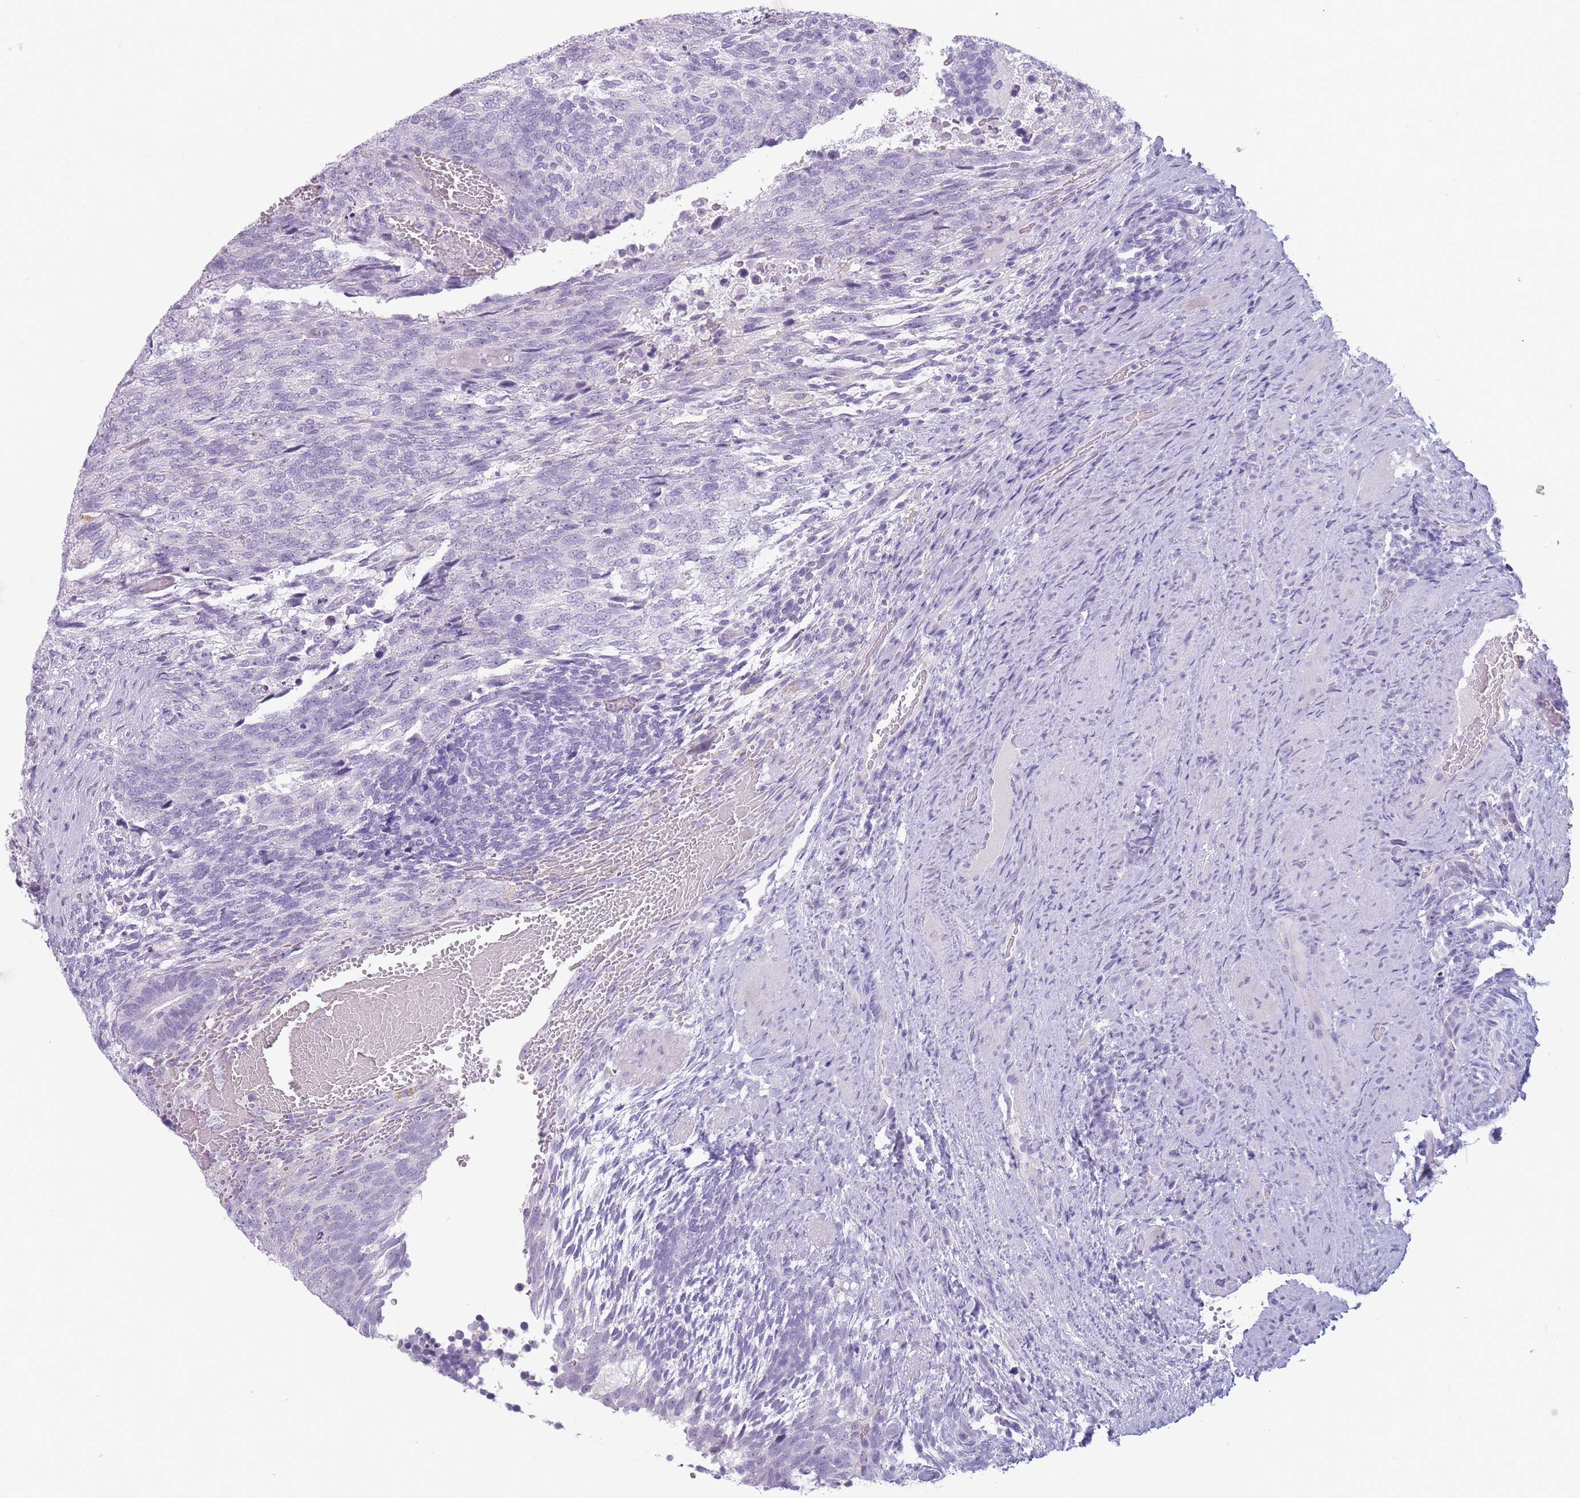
{"staining": {"intensity": "negative", "quantity": "none", "location": "none"}, "tissue": "testis cancer", "cell_type": "Tumor cells", "image_type": "cancer", "snomed": [{"axis": "morphology", "description": "Carcinoma, Embryonal, NOS"}, {"axis": "topography", "description": "Testis"}], "caption": "Human testis cancer stained for a protein using immunohistochemistry (IHC) displays no expression in tumor cells.", "gene": "CCNO", "patient": {"sex": "male", "age": 23}}